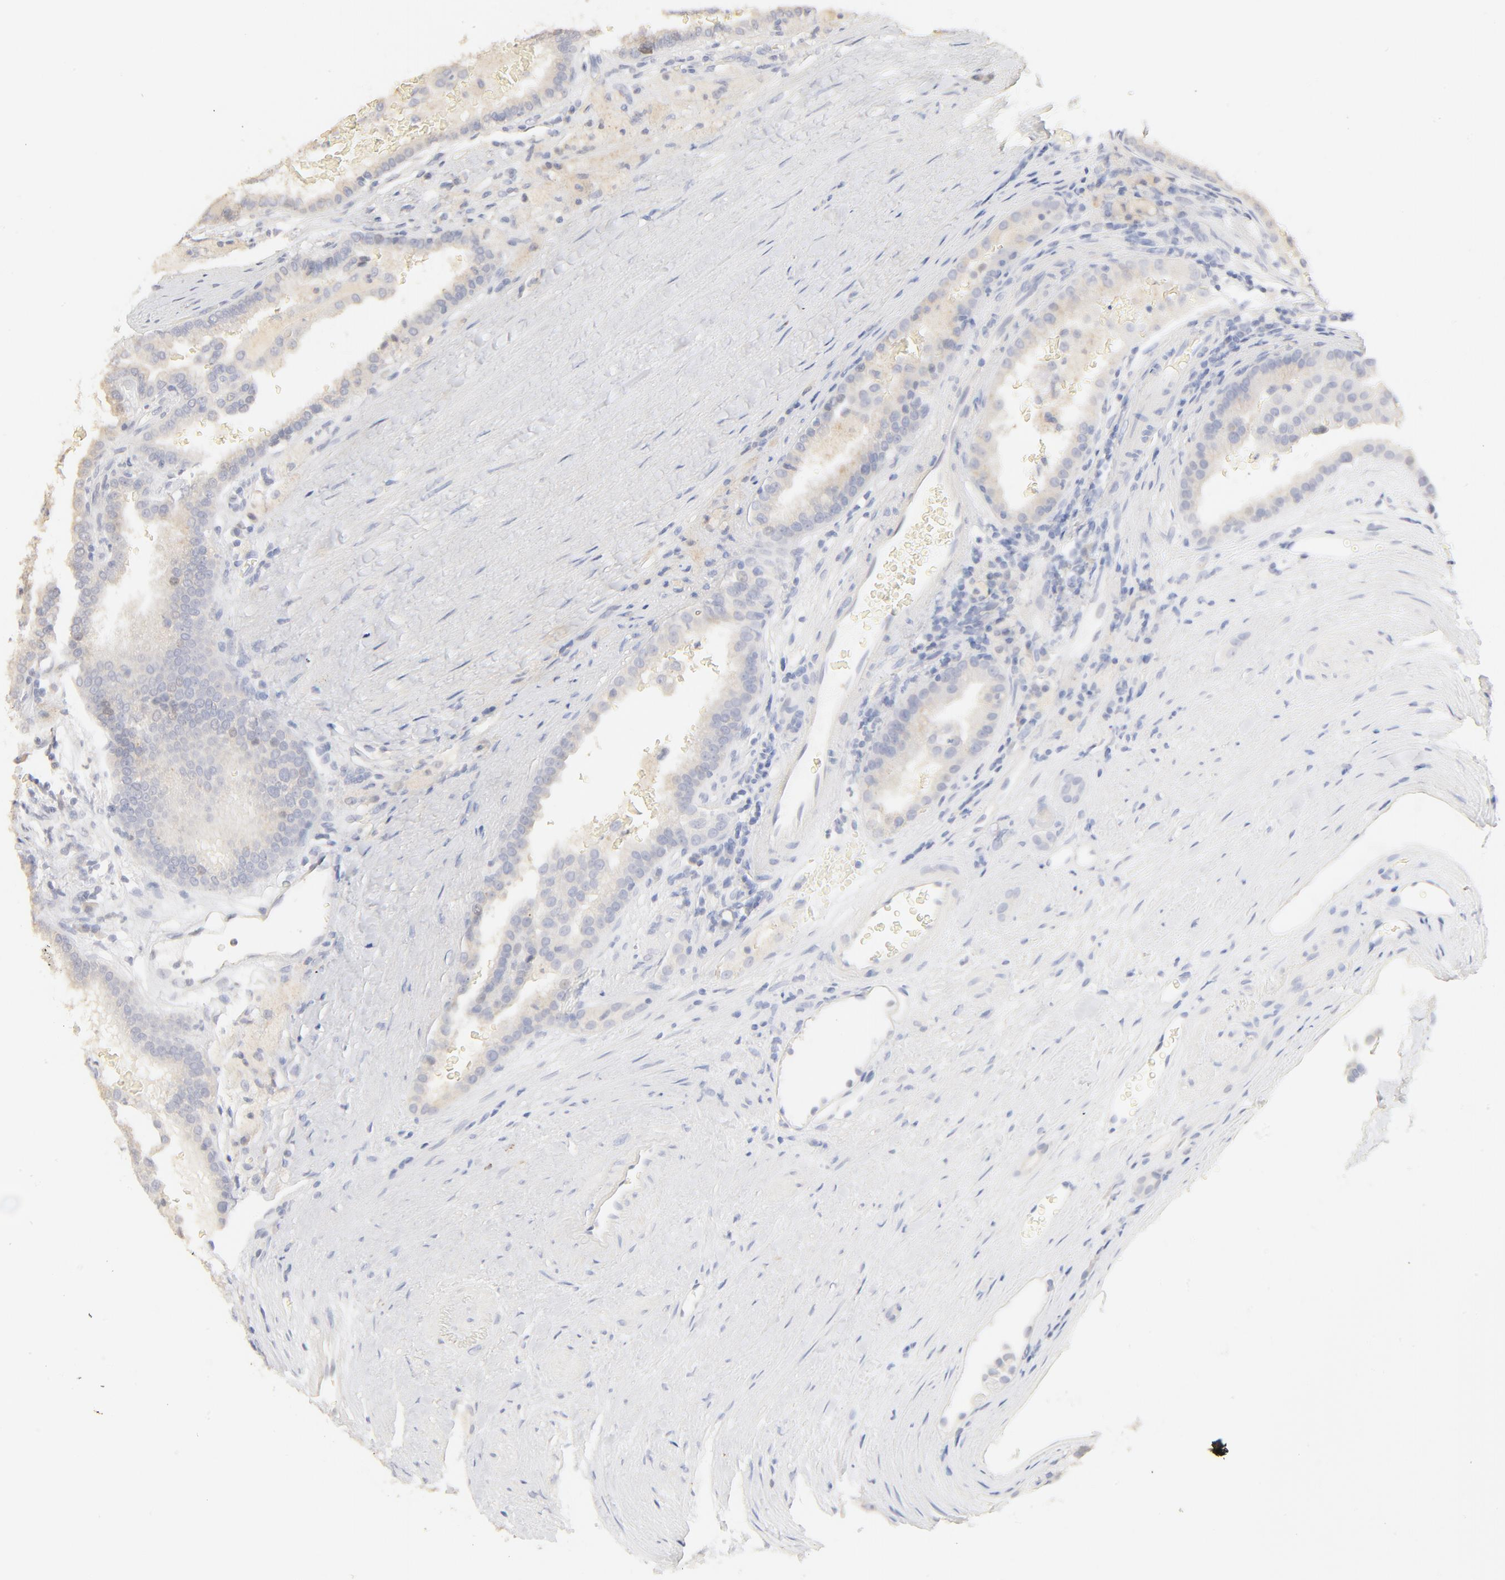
{"staining": {"intensity": "negative", "quantity": "none", "location": "none"}, "tissue": "renal cancer", "cell_type": "Tumor cells", "image_type": "cancer", "snomed": [{"axis": "morphology", "description": "Adenocarcinoma, NOS"}, {"axis": "topography", "description": "Kidney"}], "caption": "Immunohistochemistry (IHC) image of human renal cancer (adenocarcinoma) stained for a protein (brown), which demonstrates no expression in tumor cells.", "gene": "FCGBP", "patient": {"sex": "male", "age": 61}}